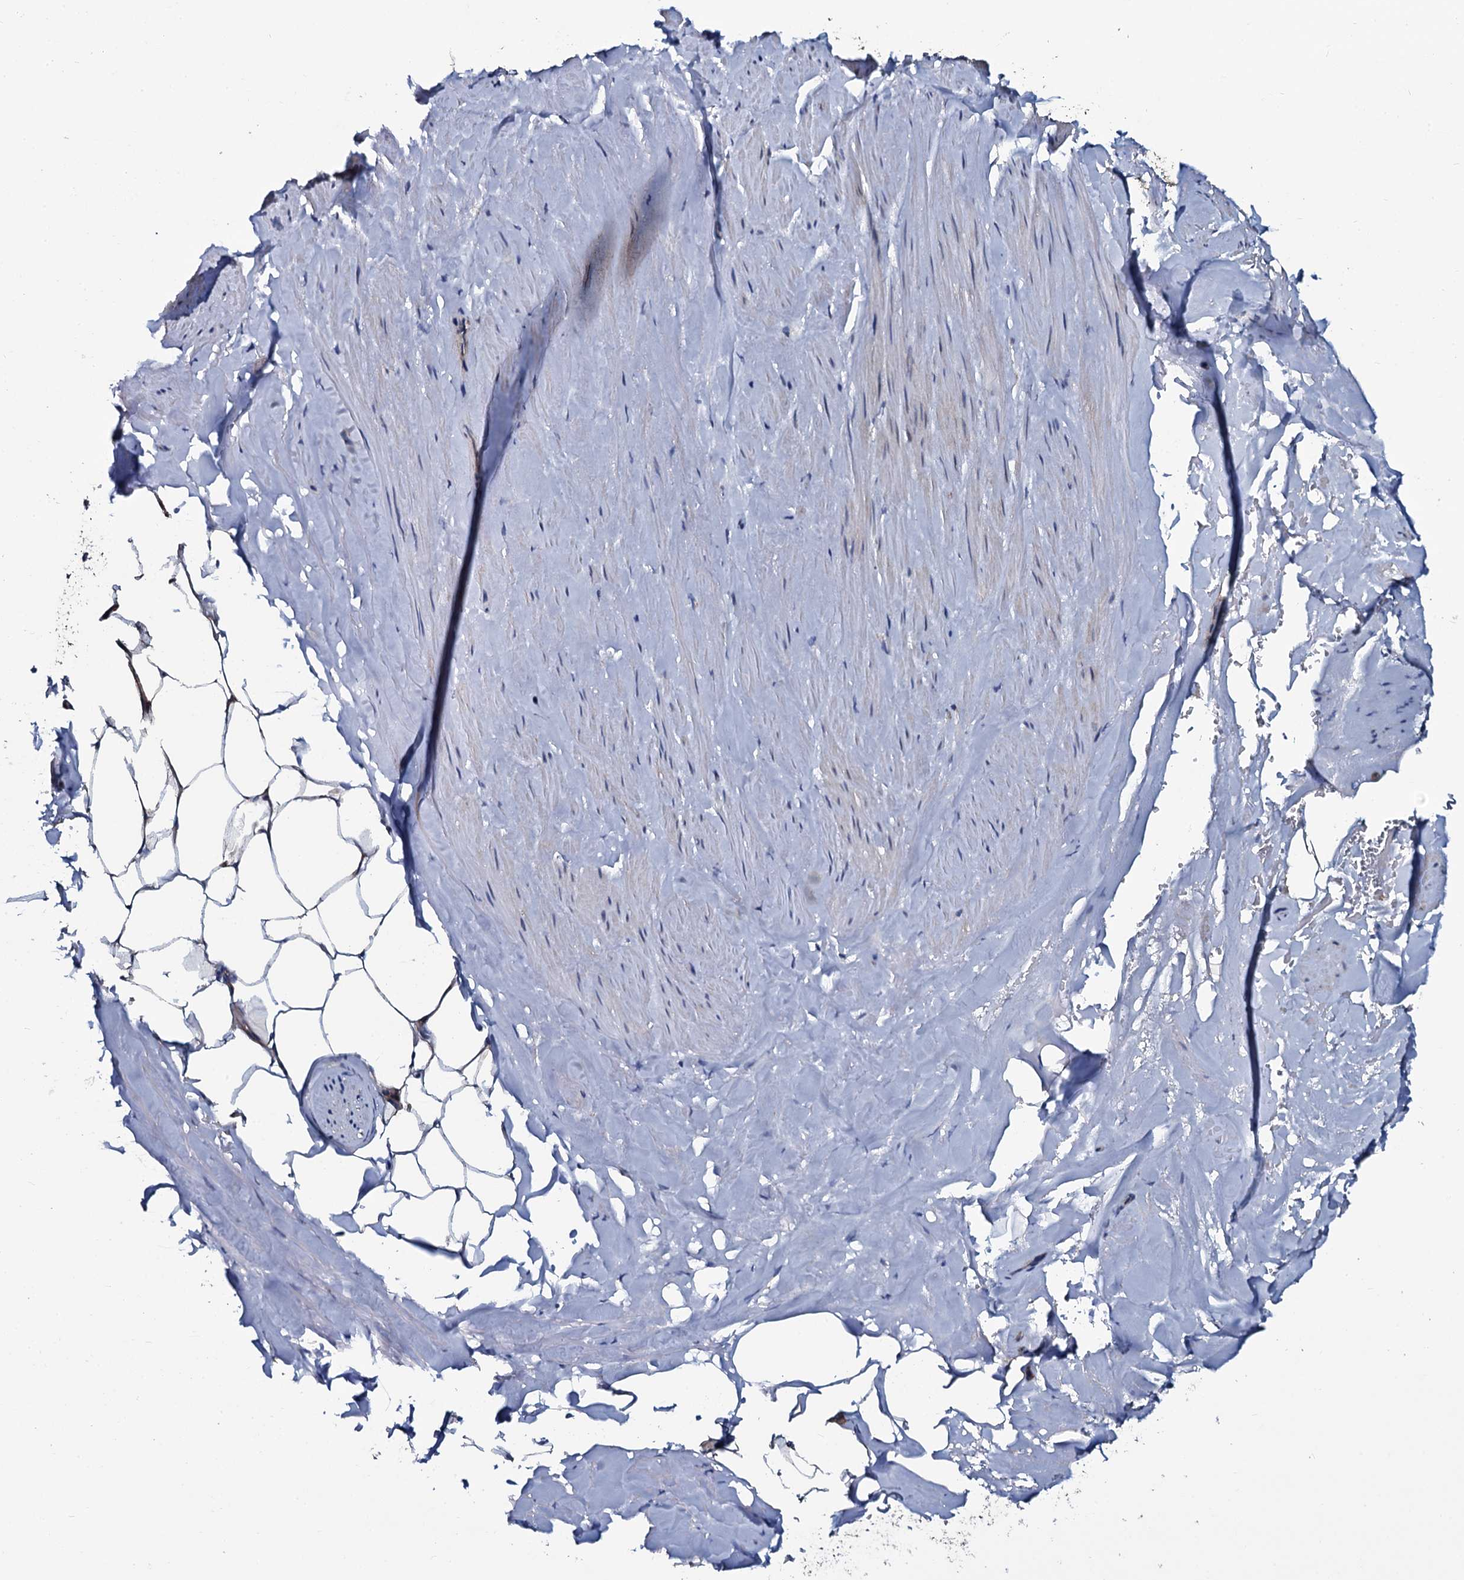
{"staining": {"intensity": "moderate", "quantity": "<25%", "location": "cytoplasmic/membranous"}, "tissue": "adipose tissue", "cell_type": "Adipocytes", "image_type": "normal", "snomed": [{"axis": "morphology", "description": "Normal tissue, NOS"}, {"axis": "morphology", "description": "Adenocarcinoma, Low grade"}, {"axis": "topography", "description": "Prostate"}, {"axis": "topography", "description": "Peripheral nerve tissue"}], "caption": "IHC of normal human adipose tissue reveals low levels of moderate cytoplasmic/membranous expression in about <25% of adipocytes.", "gene": "USPL1", "patient": {"sex": "male", "age": 63}}